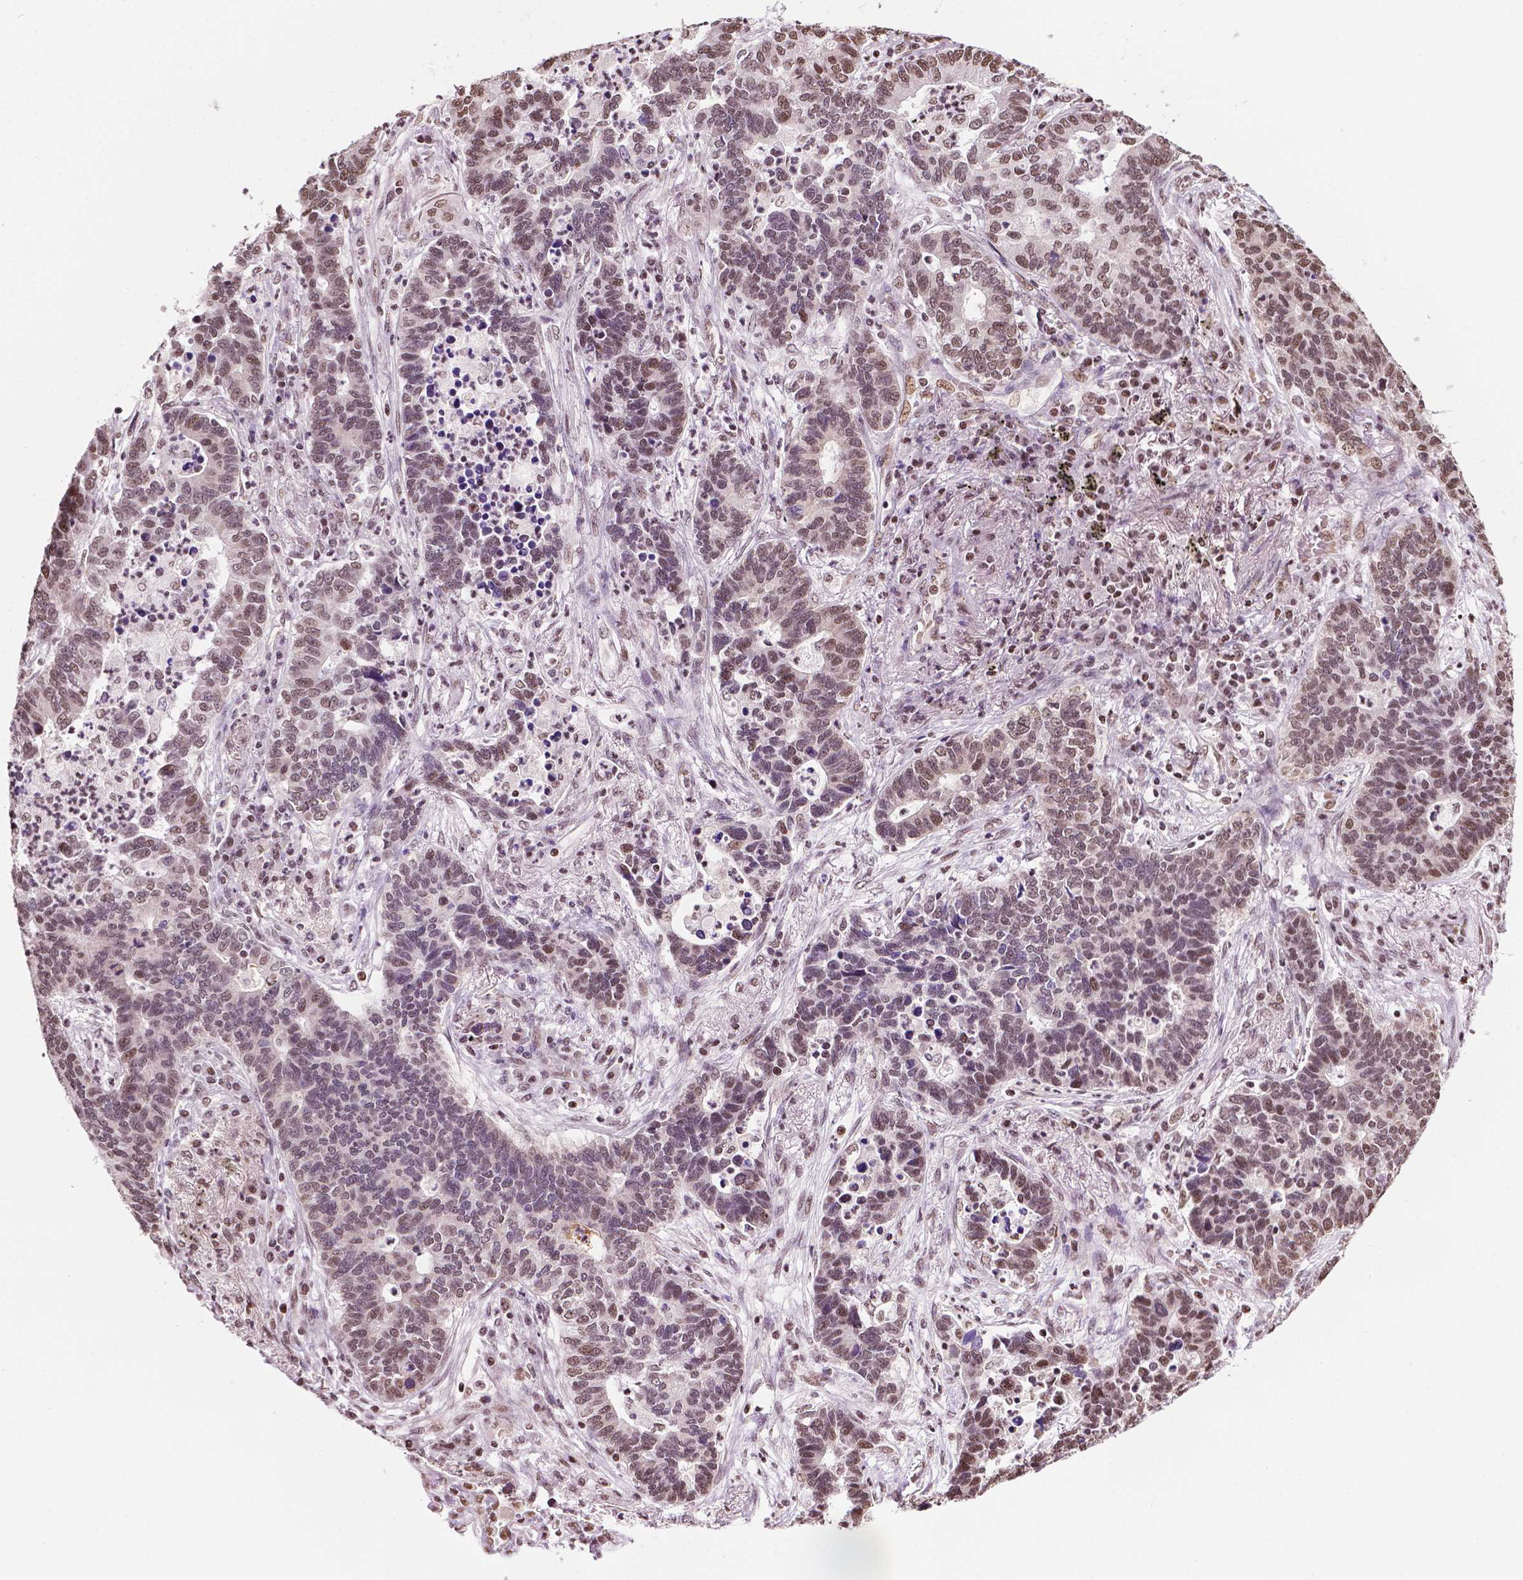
{"staining": {"intensity": "moderate", "quantity": "25%-75%", "location": "nuclear"}, "tissue": "lung cancer", "cell_type": "Tumor cells", "image_type": "cancer", "snomed": [{"axis": "morphology", "description": "Adenocarcinoma, NOS"}, {"axis": "topography", "description": "Lung"}], "caption": "IHC photomicrograph of human adenocarcinoma (lung) stained for a protein (brown), which shows medium levels of moderate nuclear staining in about 25%-75% of tumor cells.", "gene": "COL23A1", "patient": {"sex": "female", "age": 57}}